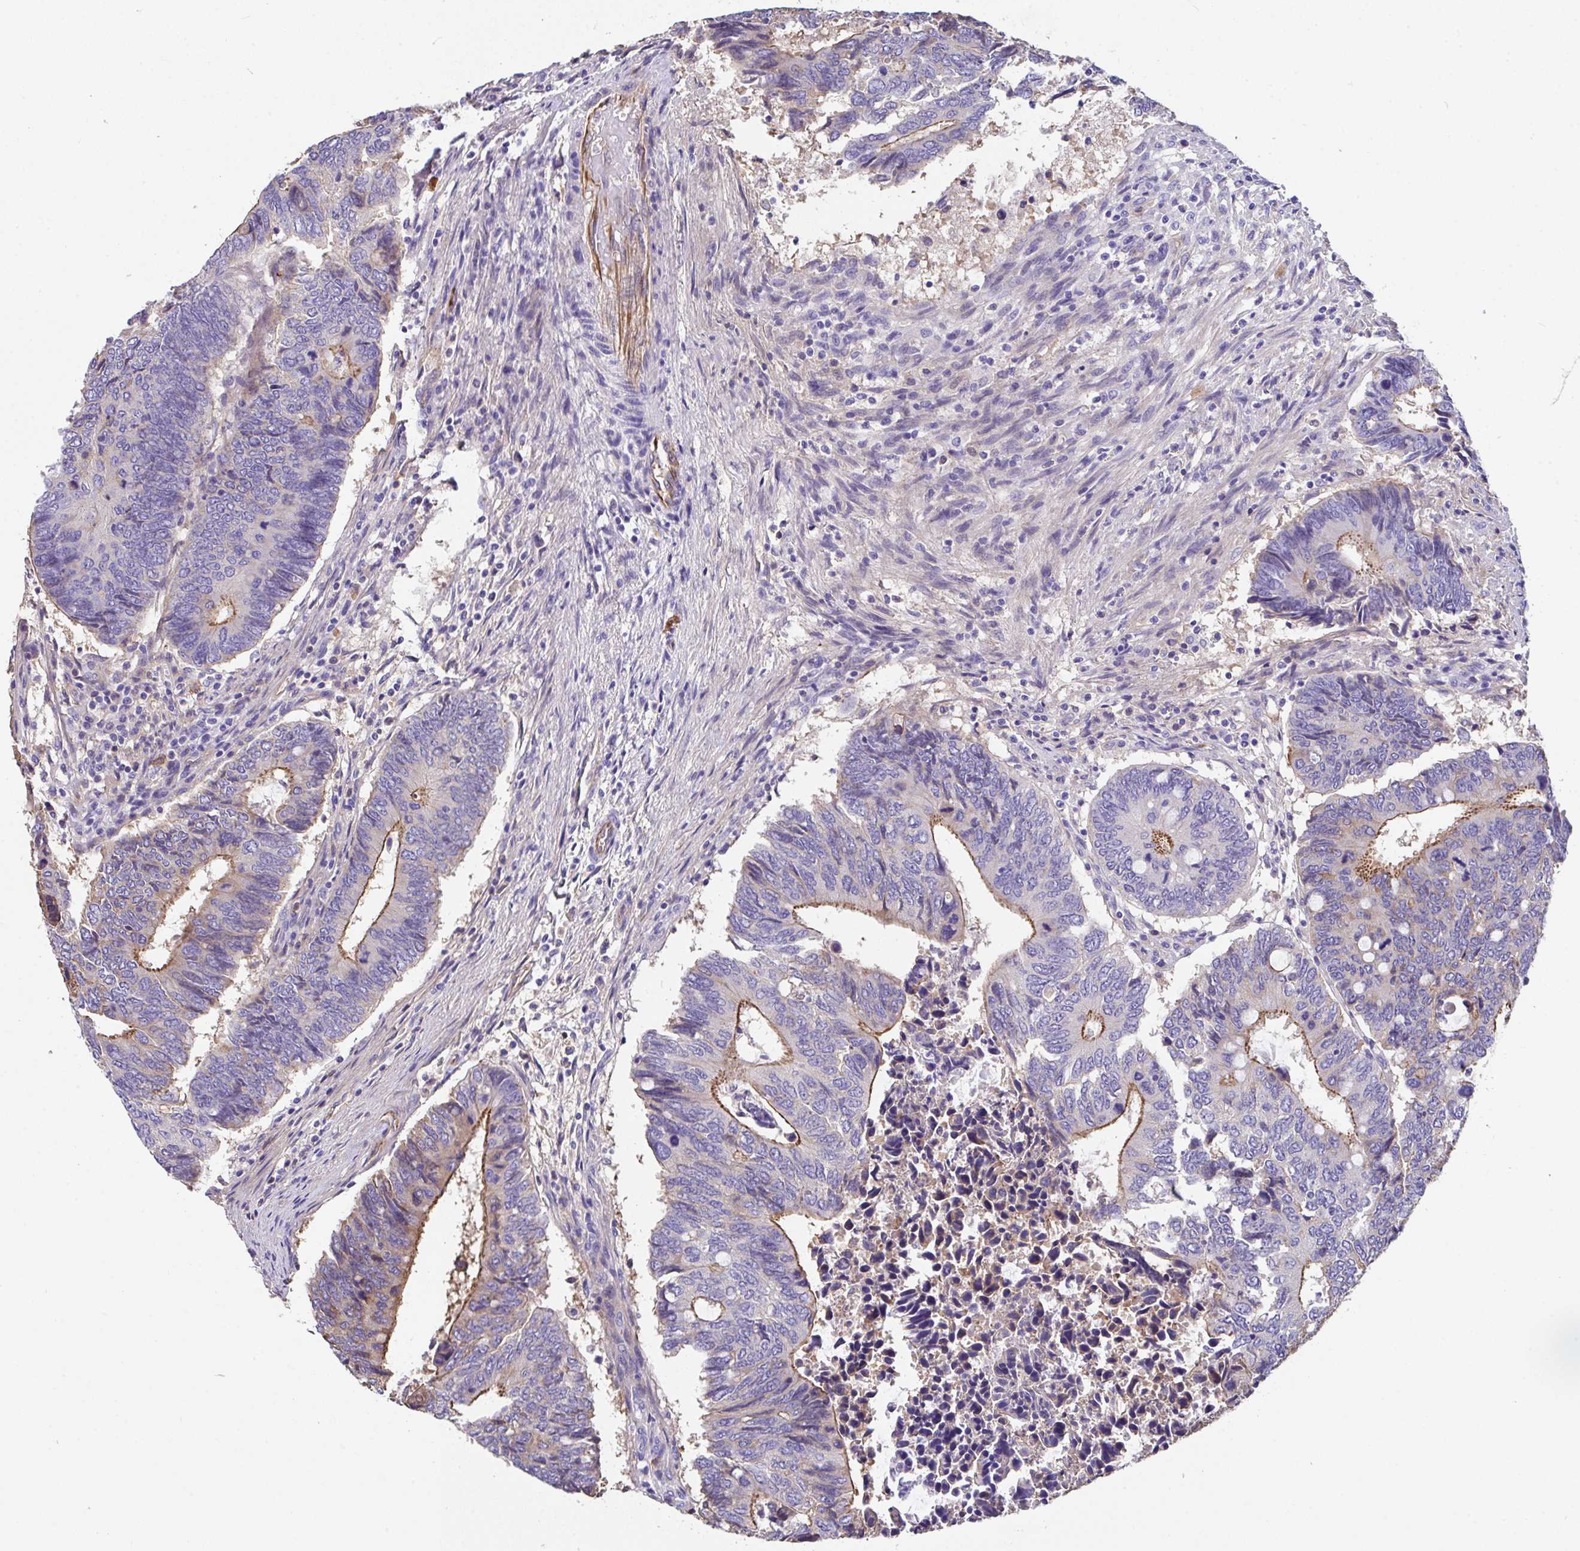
{"staining": {"intensity": "strong", "quantity": "25%-75%", "location": "cytoplasmic/membranous"}, "tissue": "colorectal cancer", "cell_type": "Tumor cells", "image_type": "cancer", "snomed": [{"axis": "morphology", "description": "Adenocarcinoma, NOS"}, {"axis": "topography", "description": "Colon"}], "caption": "A brown stain highlights strong cytoplasmic/membranous staining of a protein in human adenocarcinoma (colorectal) tumor cells.", "gene": "ZNF813", "patient": {"sex": "male", "age": 87}}